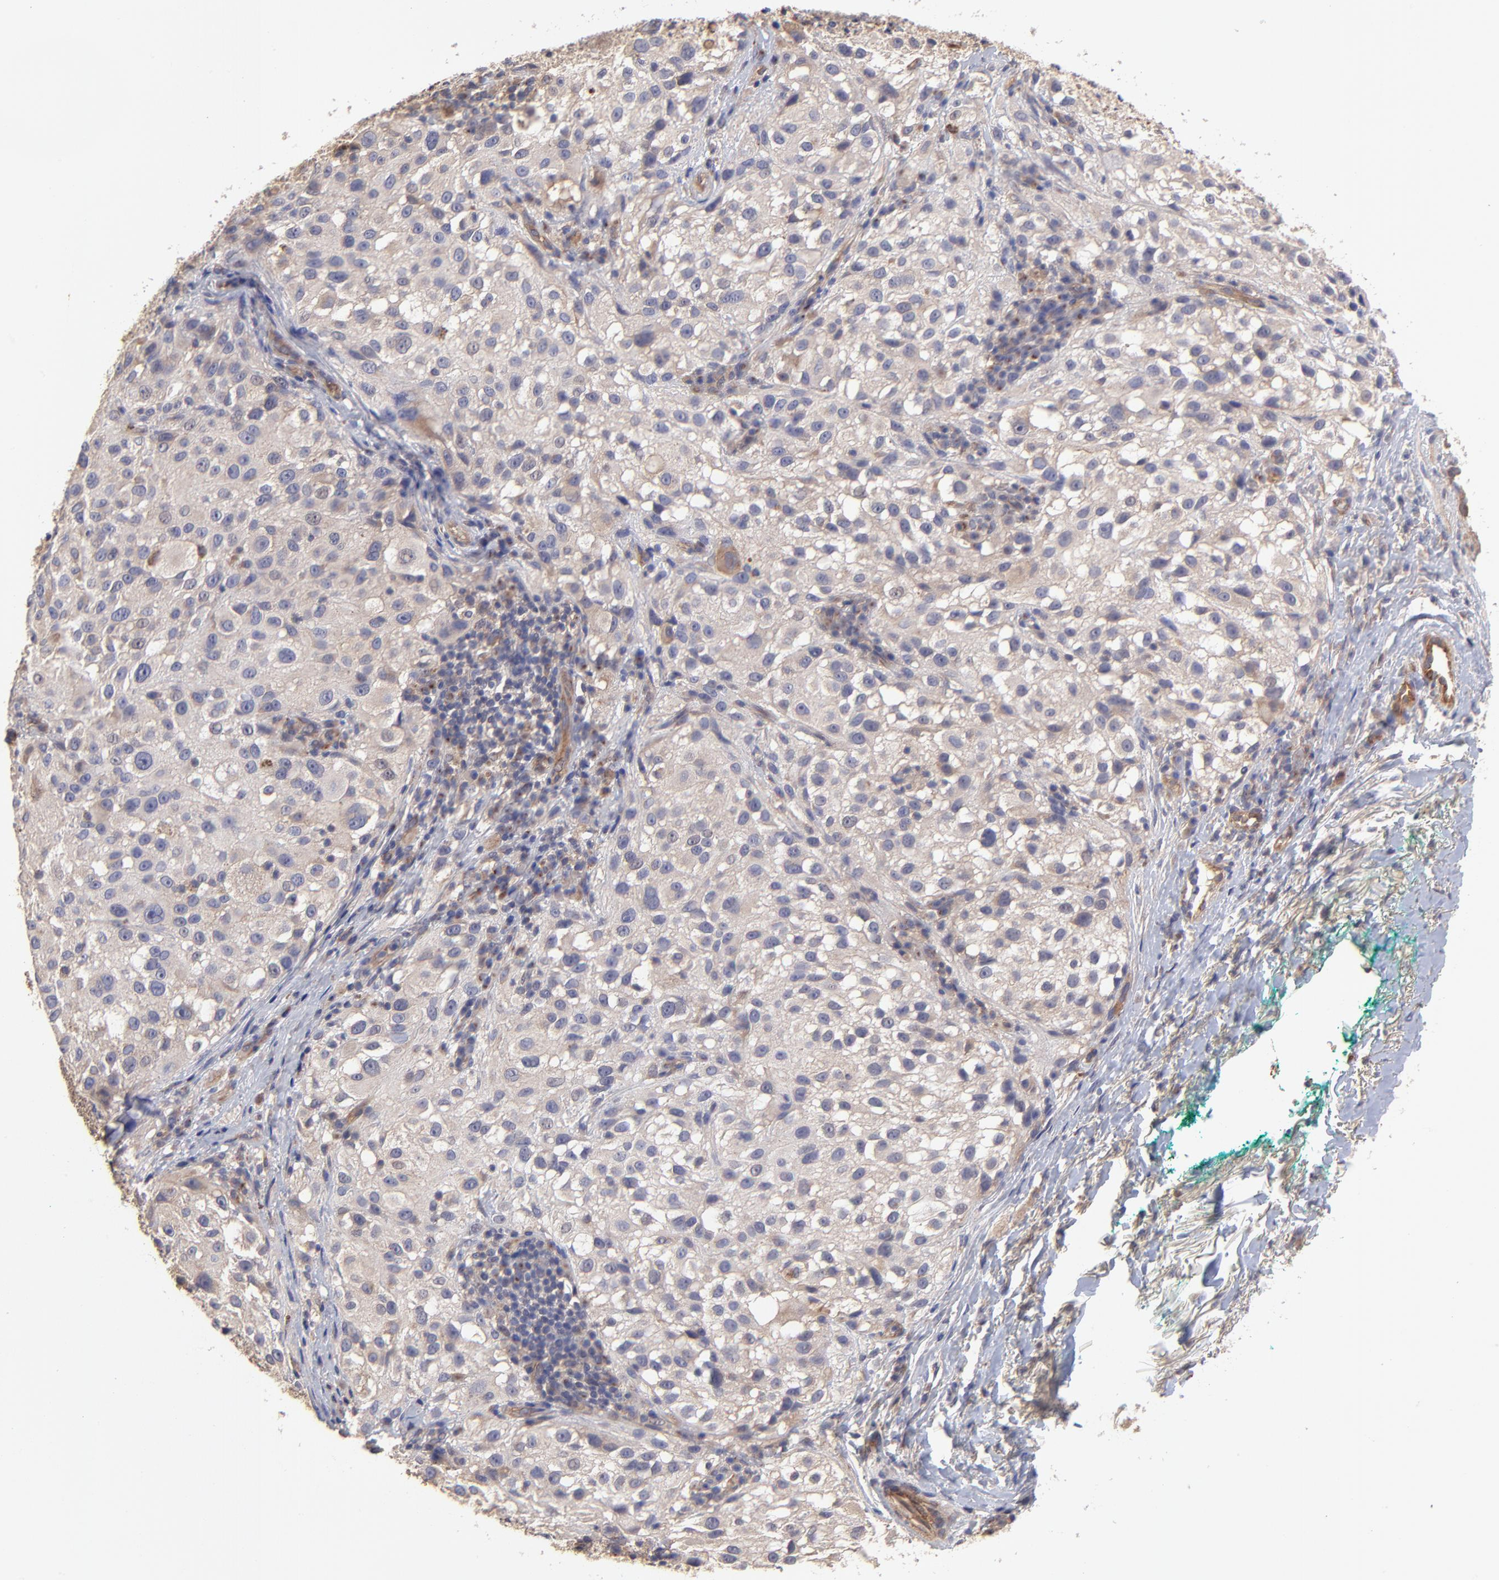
{"staining": {"intensity": "weak", "quantity": "<25%", "location": "cytoplasmic/membranous"}, "tissue": "melanoma", "cell_type": "Tumor cells", "image_type": "cancer", "snomed": [{"axis": "morphology", "description": "Necrosis, NOS"}, {"axis": "morphology", "description": "Malignant melanoma, NOS"}, {"axis": "topography", "description": "Skin"}], "caption": "Tumor cells show no significant protein staining in melanoma.", "gene": "ASB7", "patient": {"sex": "female", "age": 87}}